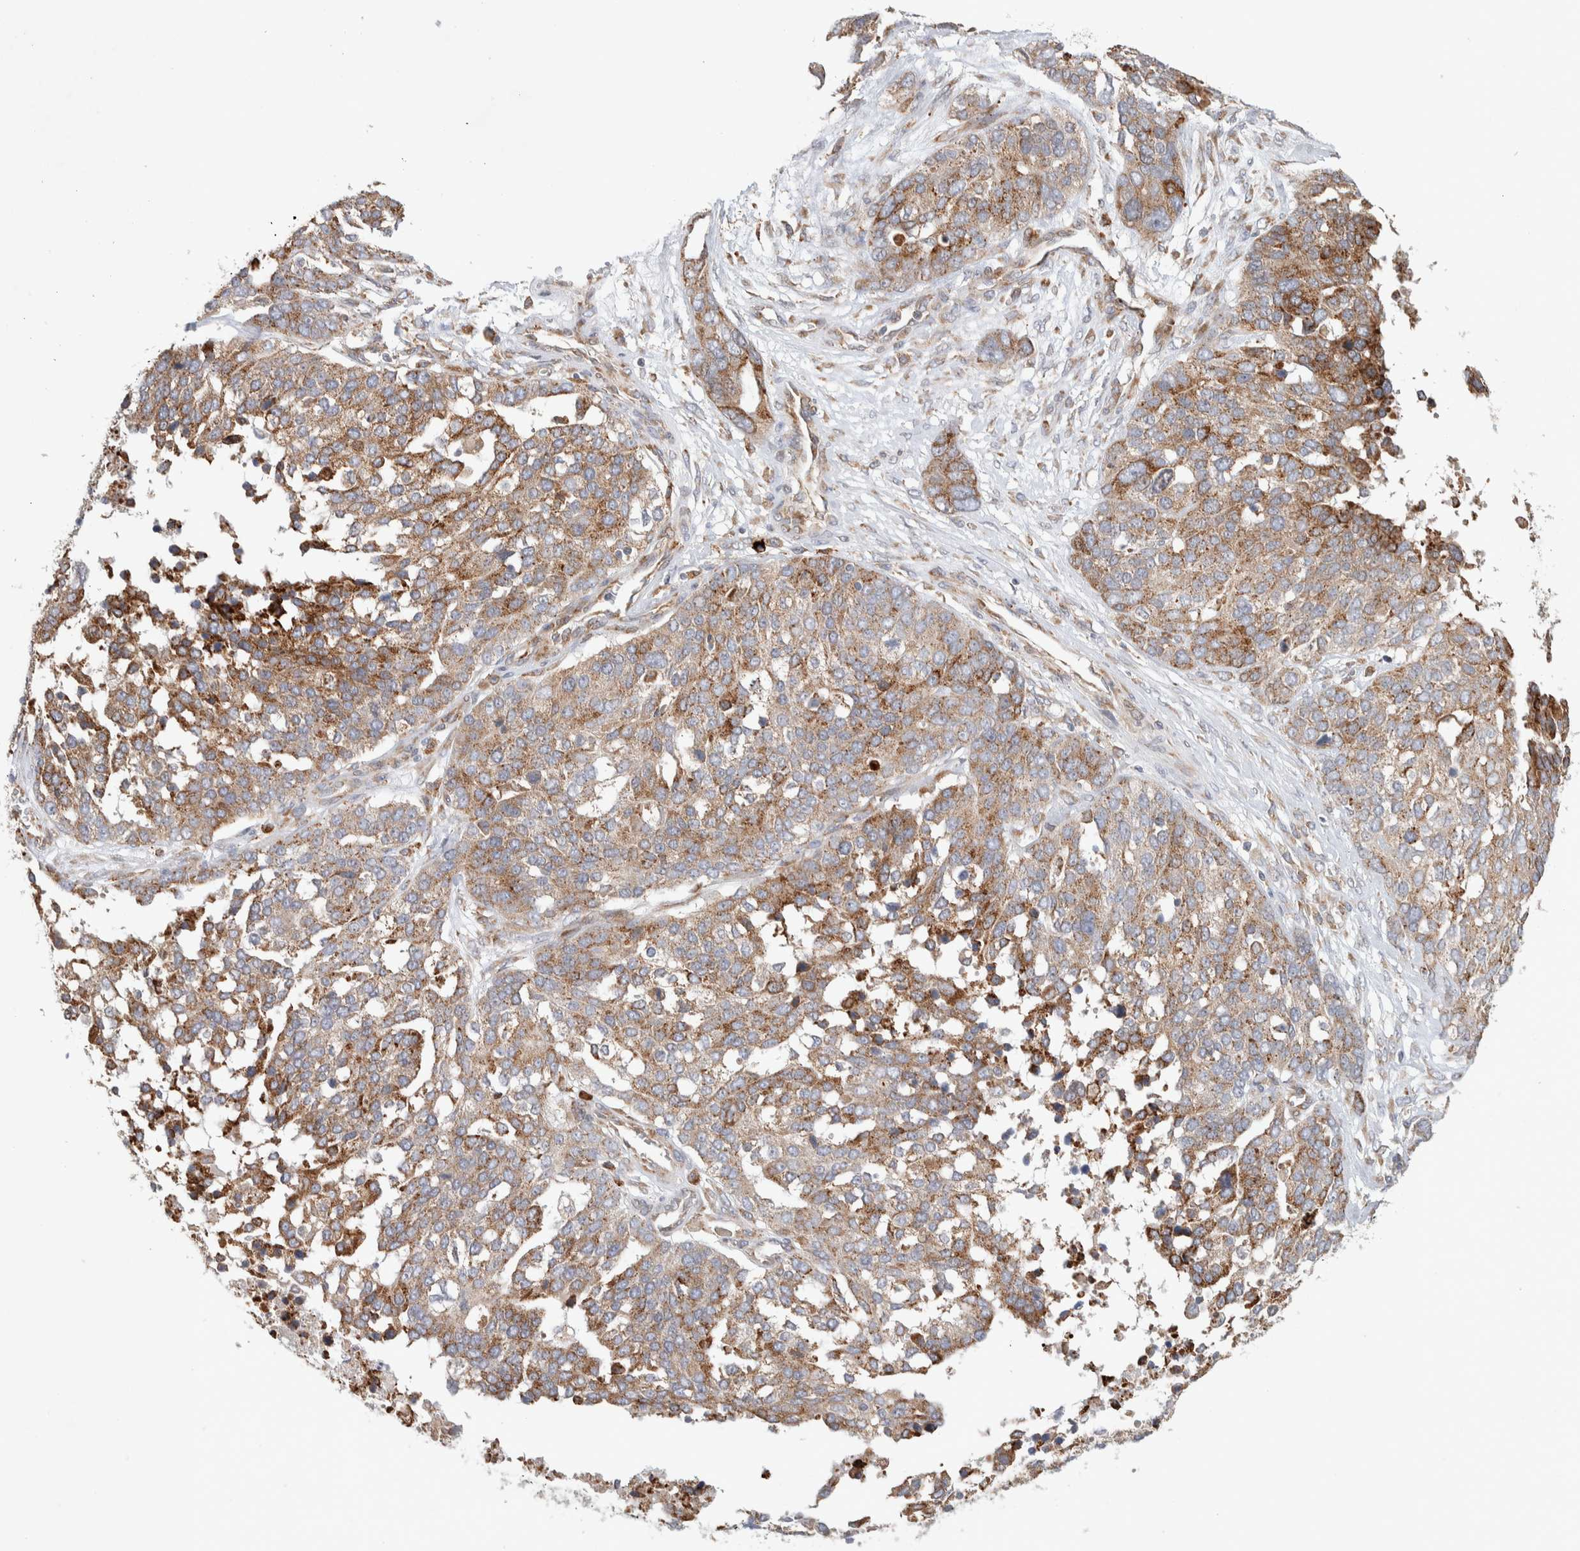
{"staining": {"intensity": "moderate", "quantity": ">75%", "location": "cytoplasmic/membranous"}, "tissue": "ovarian cancer", "cell_type": "Tumor cells", "image_type": "cancer", "snomed": [{"axis": "morphology", "description": "Cystadenocarcinoma, serous, NOS"}, {"axis": "topography", "description": "Ovary"}], "caption": "Ovarian cancer tissue demonstrates moderate cytoplasmic/membranous positivity in approximately >75% of tumor cells, visualized by immunohistochemistry.", "gene": "ADCY8", "patient": {"sex": "female", "age": 44}}